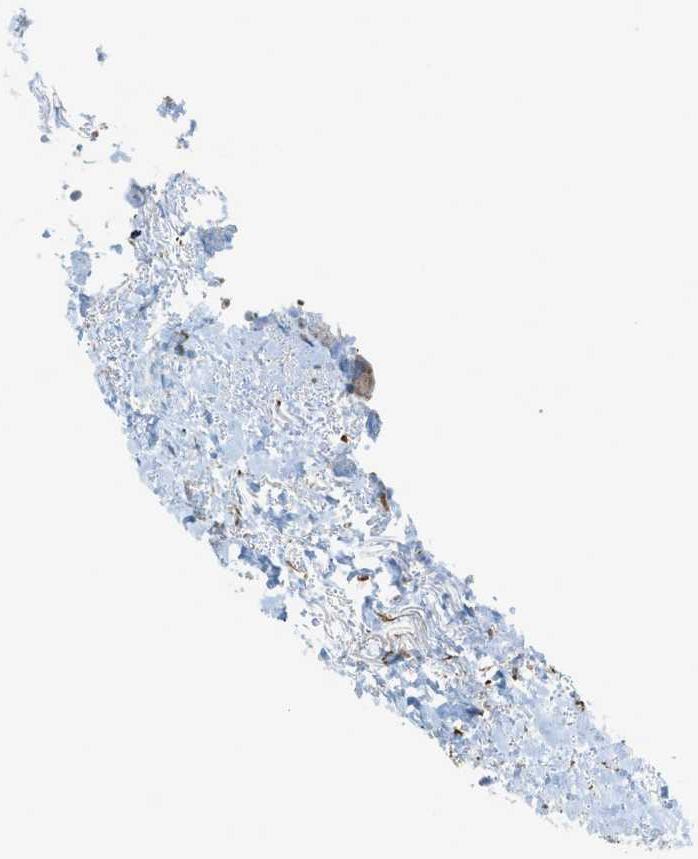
{"staining": {"intensity": "negative", "quantity": "none", "location": "none"}, "tissue": "lymphoma", "cell_type": "Tumor cells", "image_type": "cancer", "snomed": [{"axis": "morphology", "description": "Malignant lymphoma, non-Hodgkin's type, High grade"}, {"axis": "topography", "description": "Tonsil"}], "caption": "High-grade malignant lymphoma, non-Hodgkin's type stained for a protein using immunohistochemistry (IHC) exhibits no staining tumor cells.", "gene": "PIGG", "patient": {"sex": "female", "age": 36}}